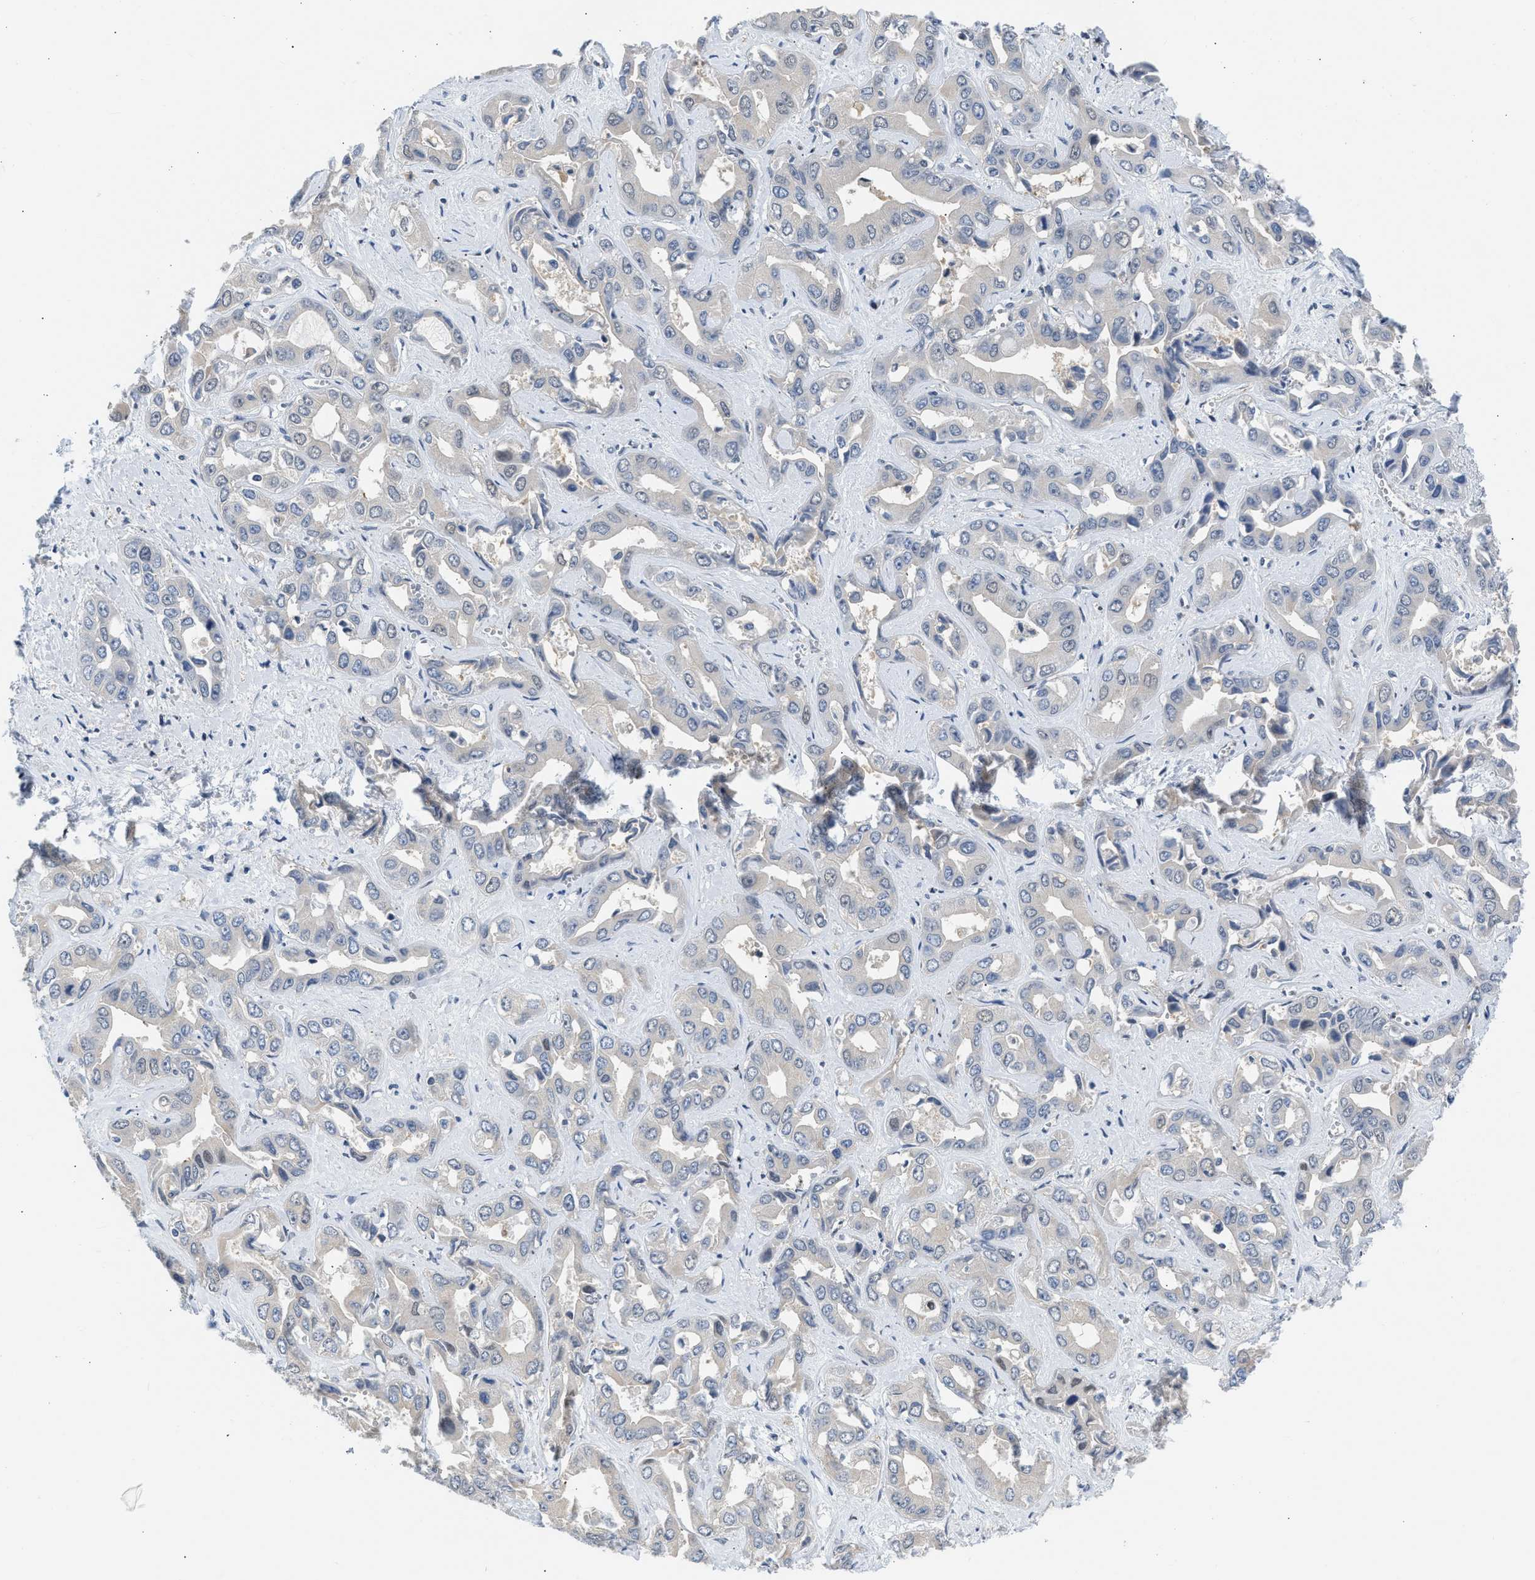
{"staining": {"intensity": "negative", "quantity": "none", "location": "none"}, "tissue": "liver cancer", "cell_type": "Tumor cells", "image_type": "cancer", "snomed": [{"axis": "morphology", "description": "Cholangiocarcinoma"}, {"axis": "topography", "description": "Liver"}], "caption": "Immunohistochemical staining of liver cancer (cholangiocarcinoma) exhibits no significant positivity in tumor cells. The staining is performed using DAB brown chromogen with nuclei counter-stained in using hematoxylin.", "gene": "OLIG3", "patient": {"sex": "female", "age": 52}}